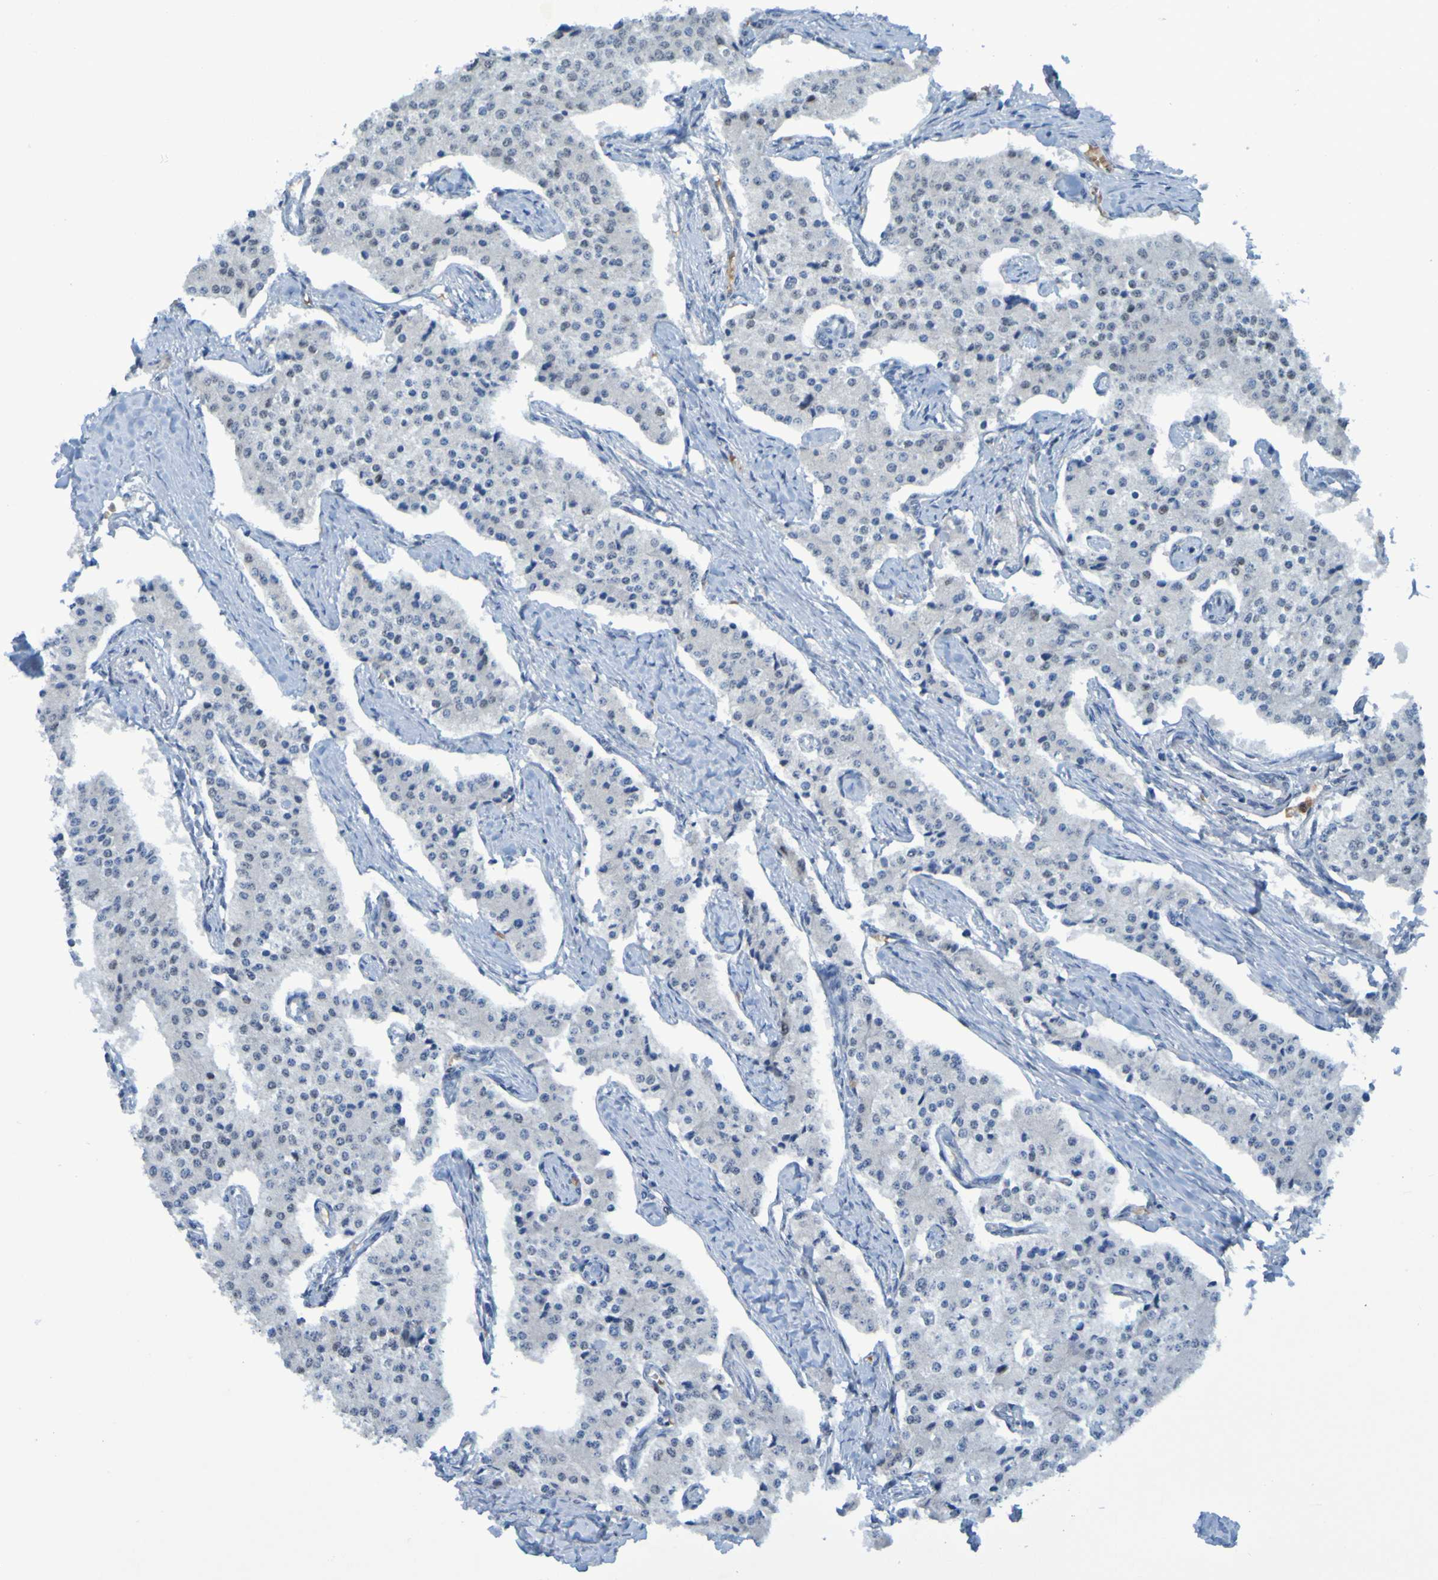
{"staining": {"intensity": "negative", "quantity": "none", "location": "none"}, "tissue": "carcinoid", "cell_type": "Tumor cells", "image_type": "cancer", "snomed": [{"axis": "morphology", "description": "Carcinoid, malignant, NOS"}, {"axis": "topography", "description": "Colon"}], "caption": "An immunohistochemistry (IHC) histopathology image of malignant carcinoid is shown. There is no staining in tumor cells of malignant carcinoid. Nuclei are stained in blue.", "gene": "USP36", "patient": {"sex": "female", "age": 52}}